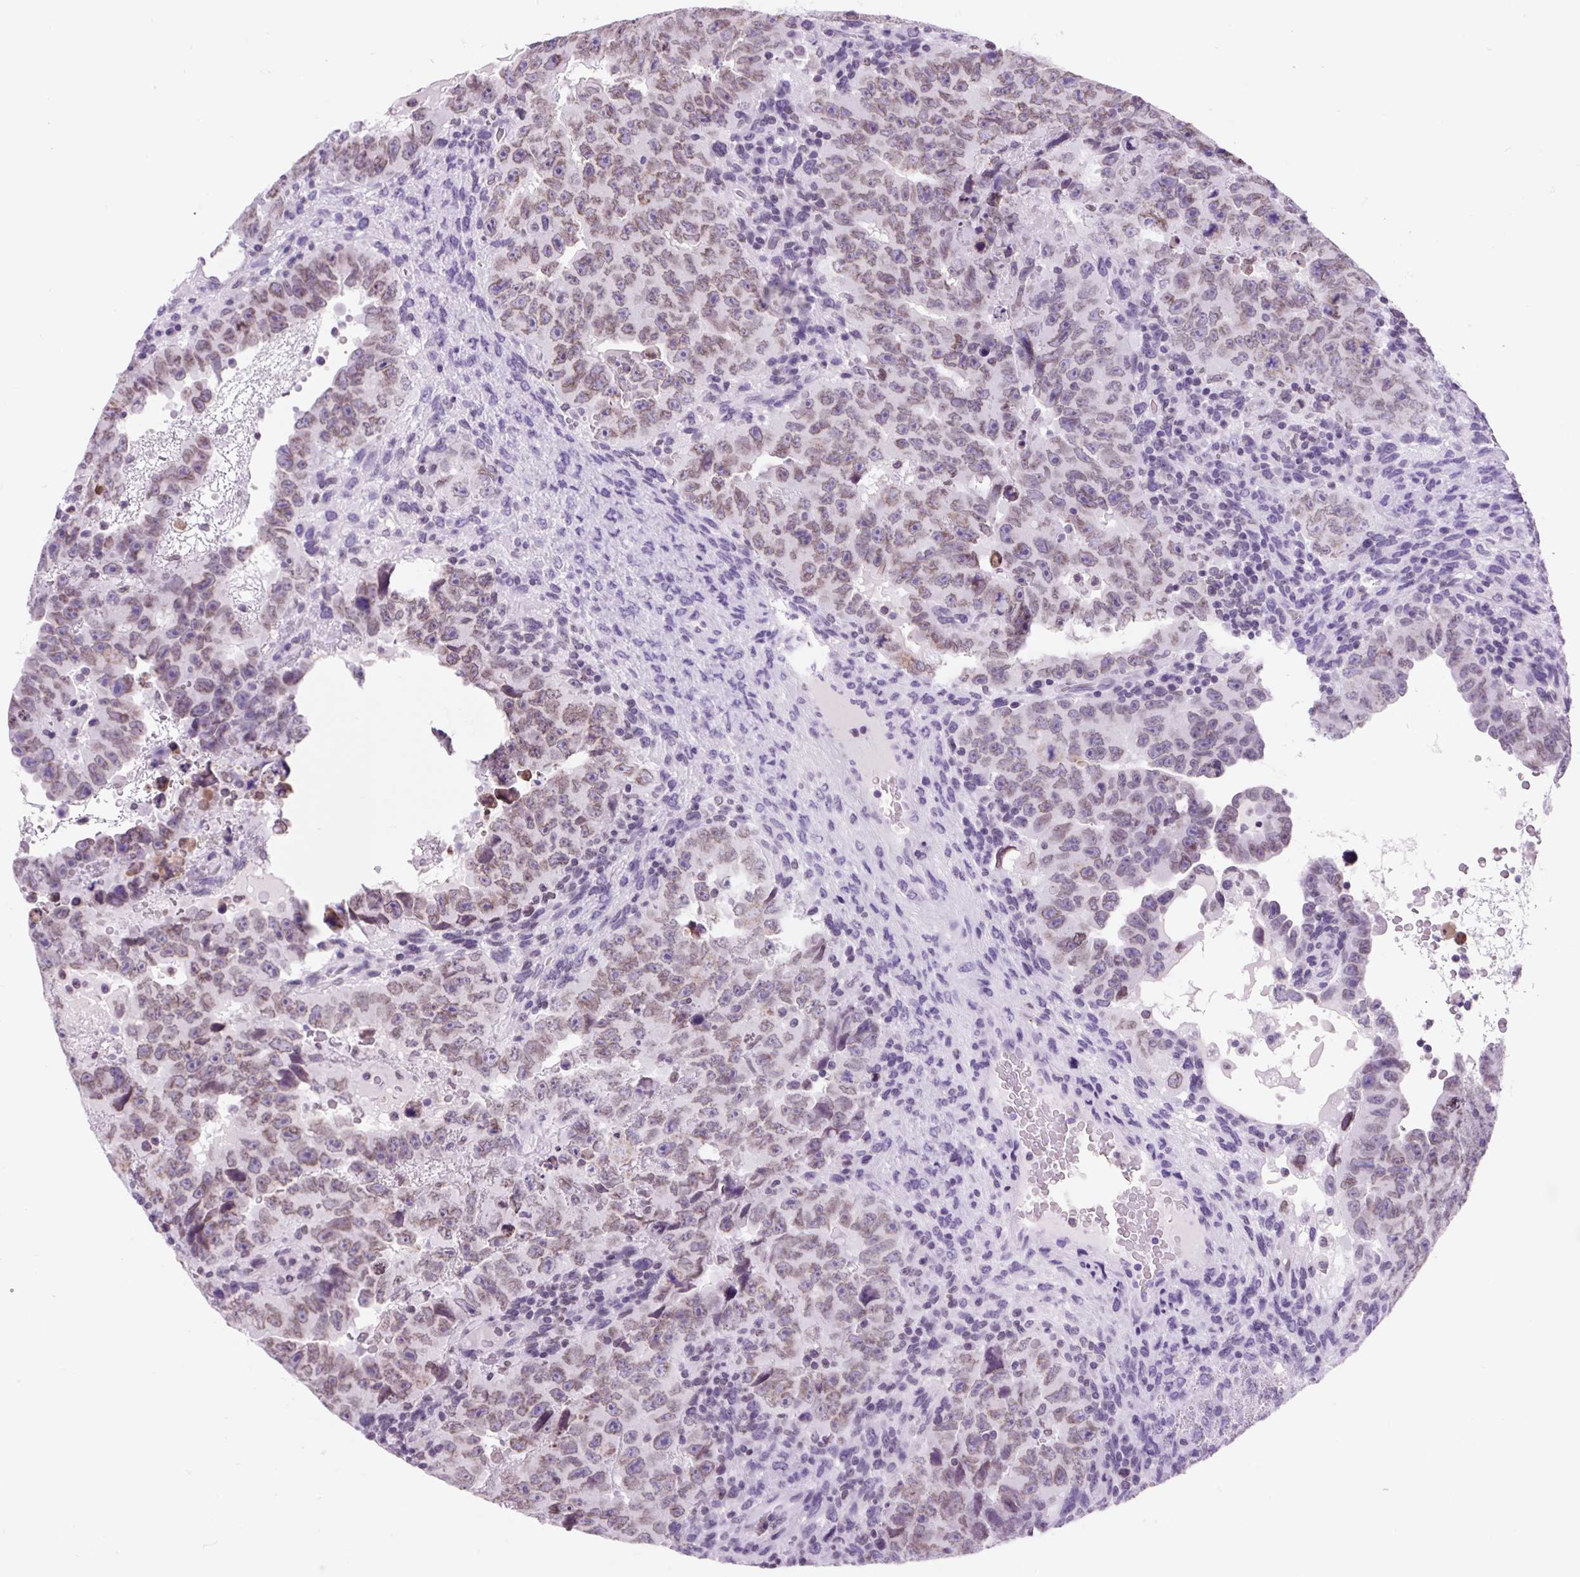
{"staining": {"intensity": "moderate", "quantity": ">75%", "location": "cytoplasmic/membranous,nuclear"}, "tissue": "testis cancer", "cell_type": "Tumor cells", "image_type": "cancer", "snomed": [{"axis": "morphology", "description": "Carcinoma, Embryonal, NOS"}, {"axis": "topography", "description": "Testis"}], "caption": "IHC (DAB (3,3'-diaminobenzidine)) staining of human testis cancer displays moderate cytoplasmic/membranous and nuclear protein staining in about >75% of tumor cells.", "gene": "VPREB1", "patient": {"sex": "male", "age": 24}}